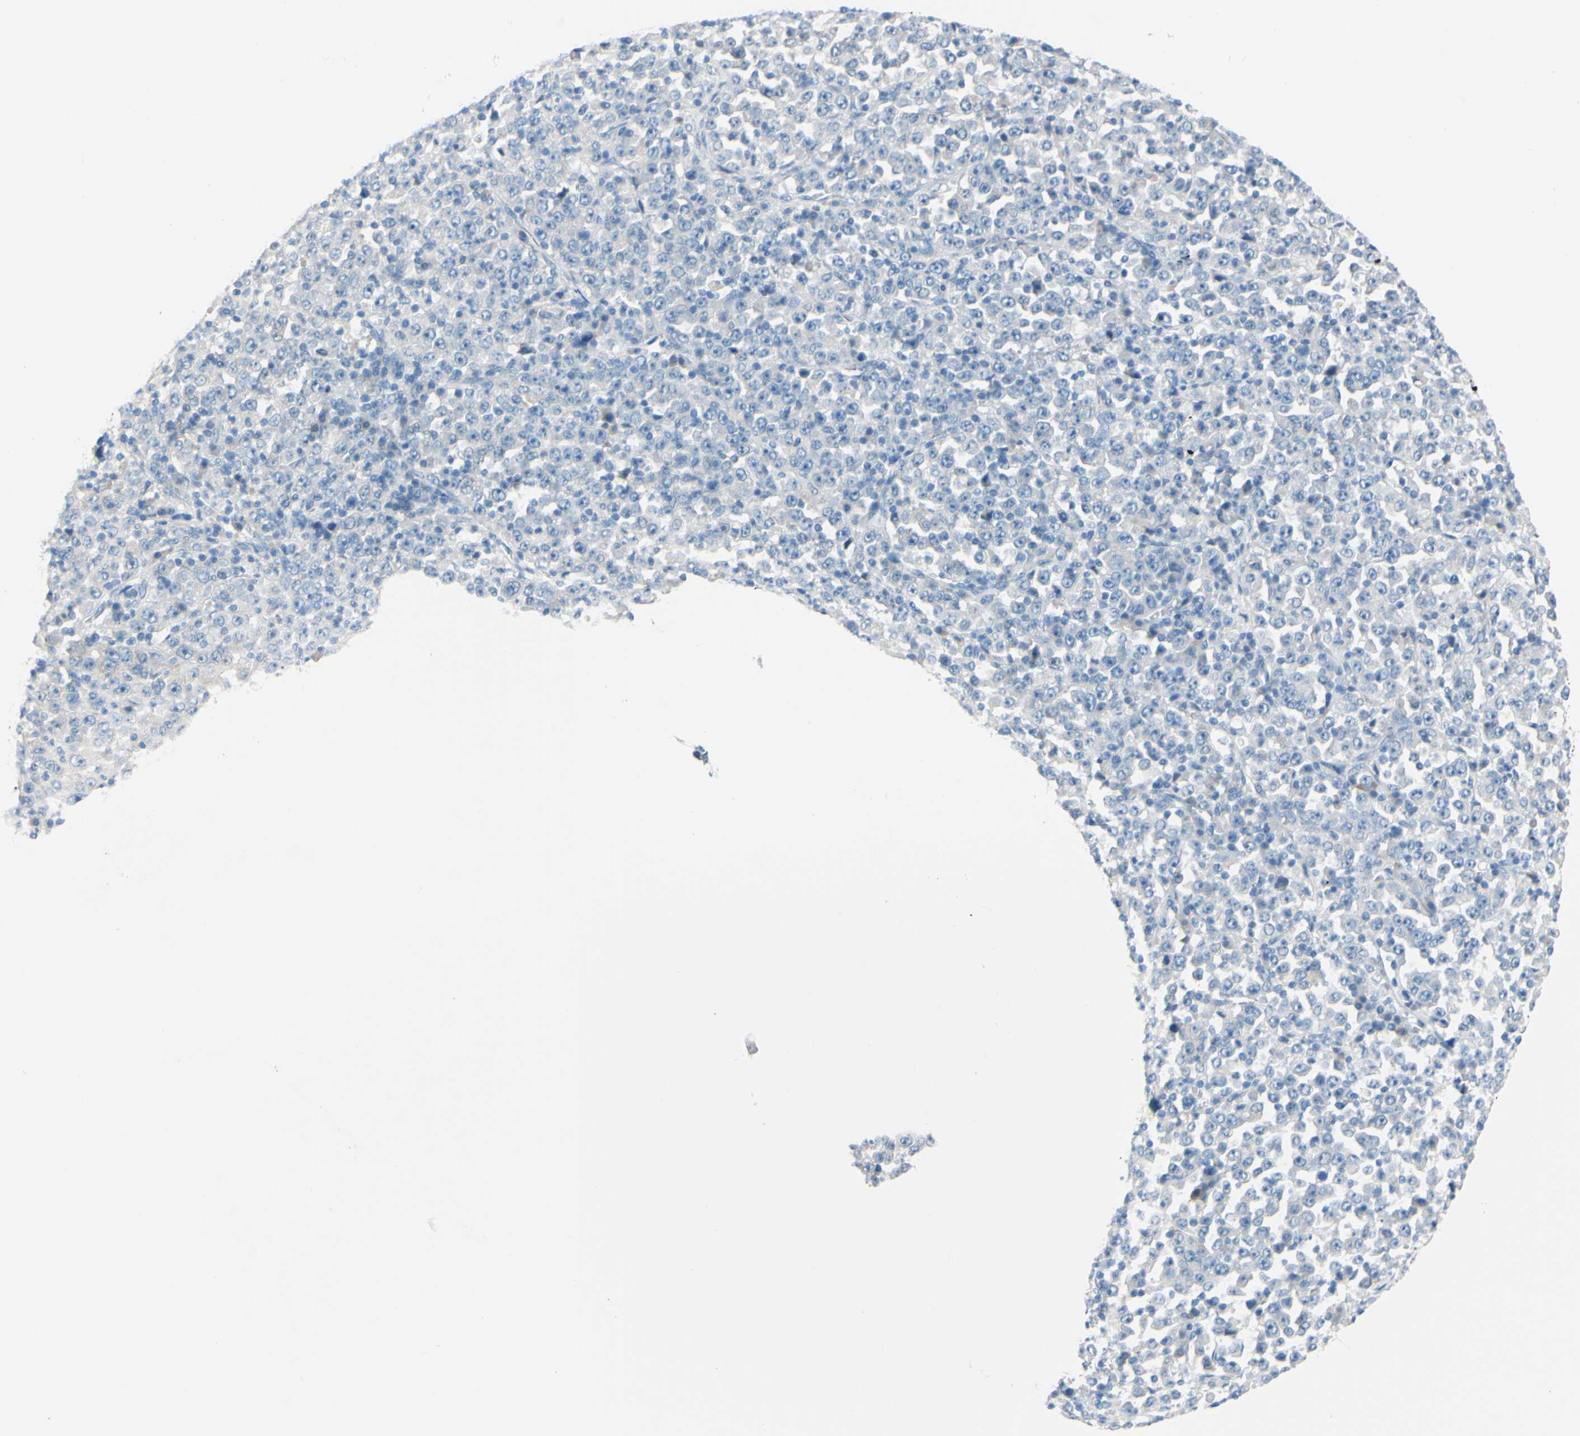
{"staining": {"intensity": "negative", "quantity": "none", "location": "none"}, "tissue": "stomach cancer", "cell_type": "Tumor cells", "image_type": "cancer", "snomed": [{"axis": "morphology", "description": "Normal tissue, NOS"}, {"axis": "morphology", "description": "Adenocarcinoma, NOS"}, {"axis": "topography", "description": "Stomach, upper"}, {"axis": "topography", "description": "Stomach"}], "caption": "There is no significant expression in tumor cells of stomach adenocarcinoma.", "gene": "SLC1A2", "patient": {"sex": "male", "age": 59}}